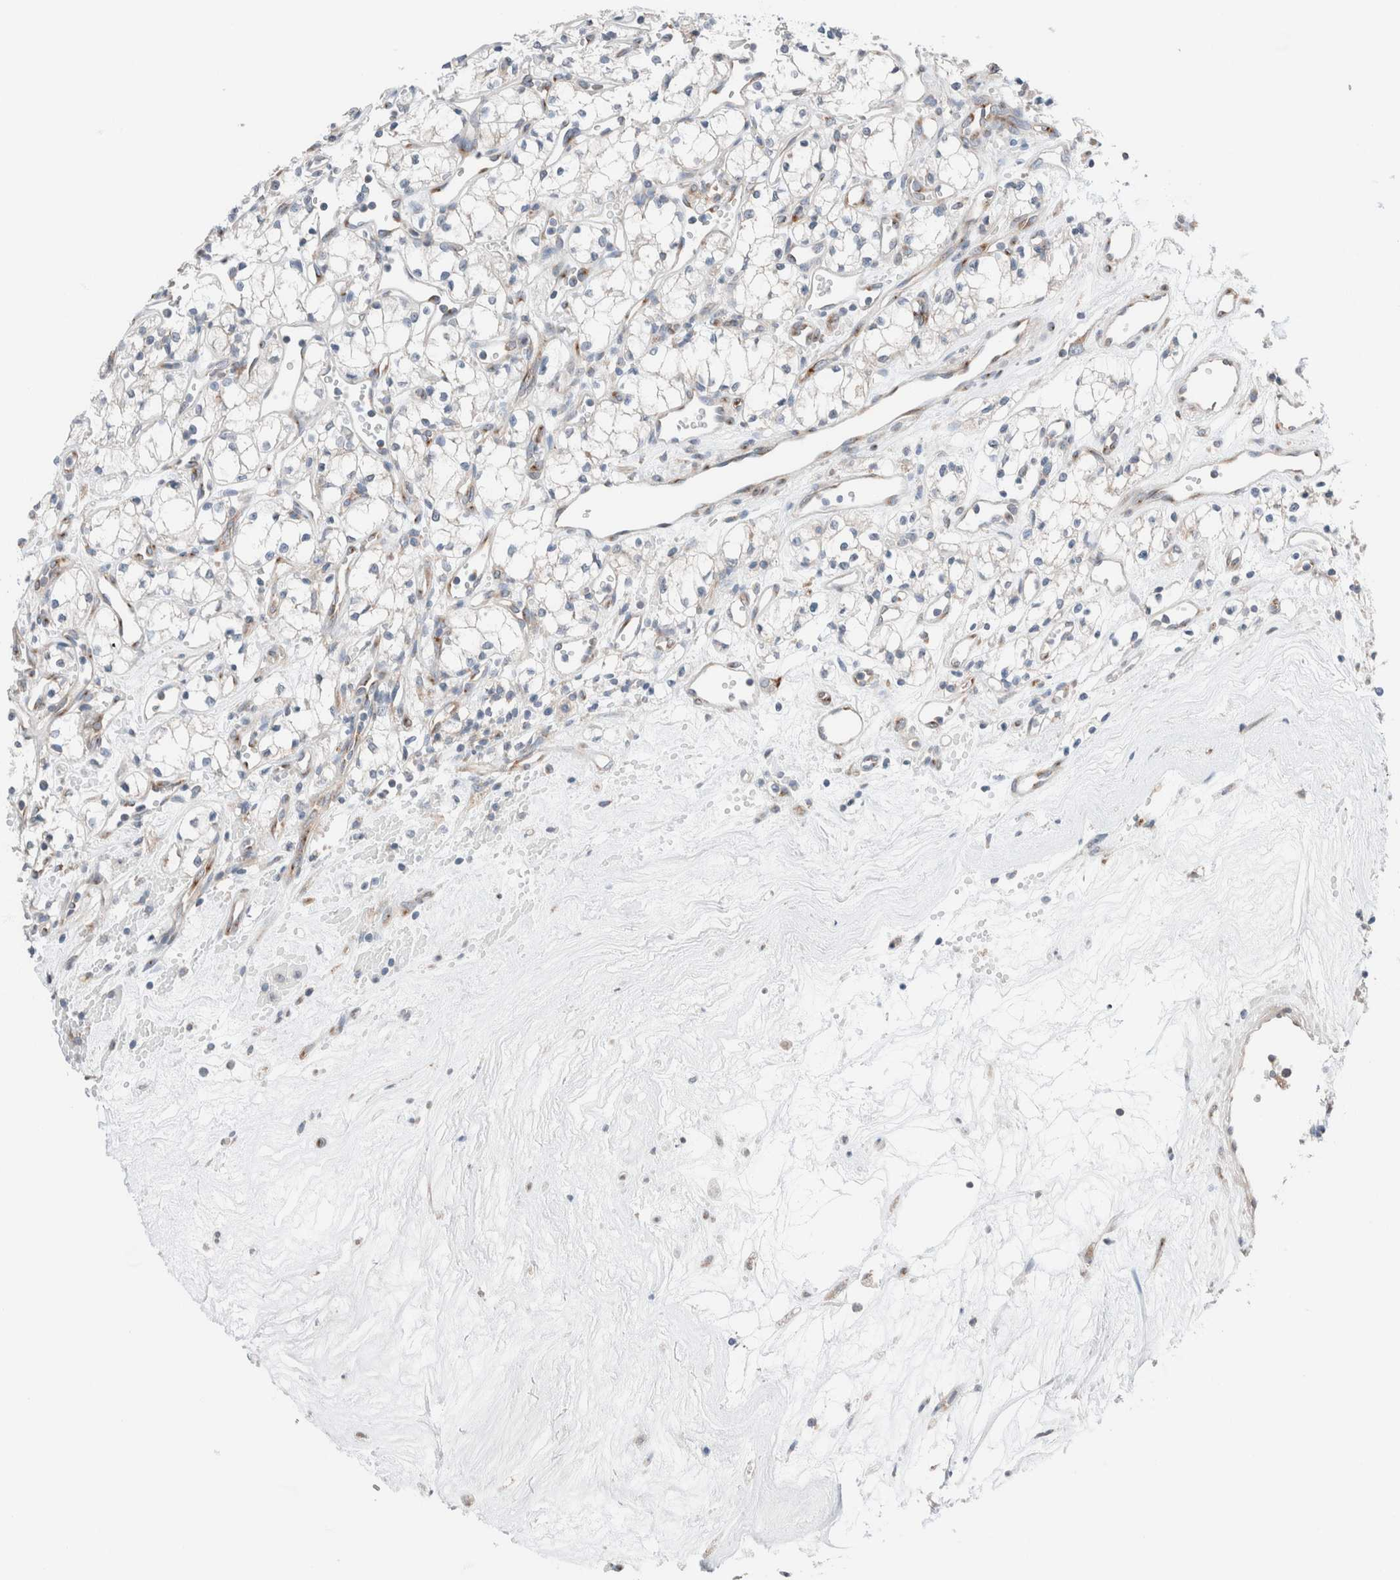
{"staining": {"intensity": "negative", "quantity": "none", "location": "none"}, "tissue": "renal cancer", "cell_type": "Tumor cells", "image_type": "cancer", "snomed": [{"axis": "morphology", "description": "Adenocarcinoma, NOS"}, {"axis": "topography", "description": "Kidney"}], "caption": "A high-resolution photomicrograph shows immunohistochemistry staining of renal adenocarcinoma, which reveals no significant expression in tumor cells.", "gene": "CASC3", "patient": {"sex": "male", "age": 59}}